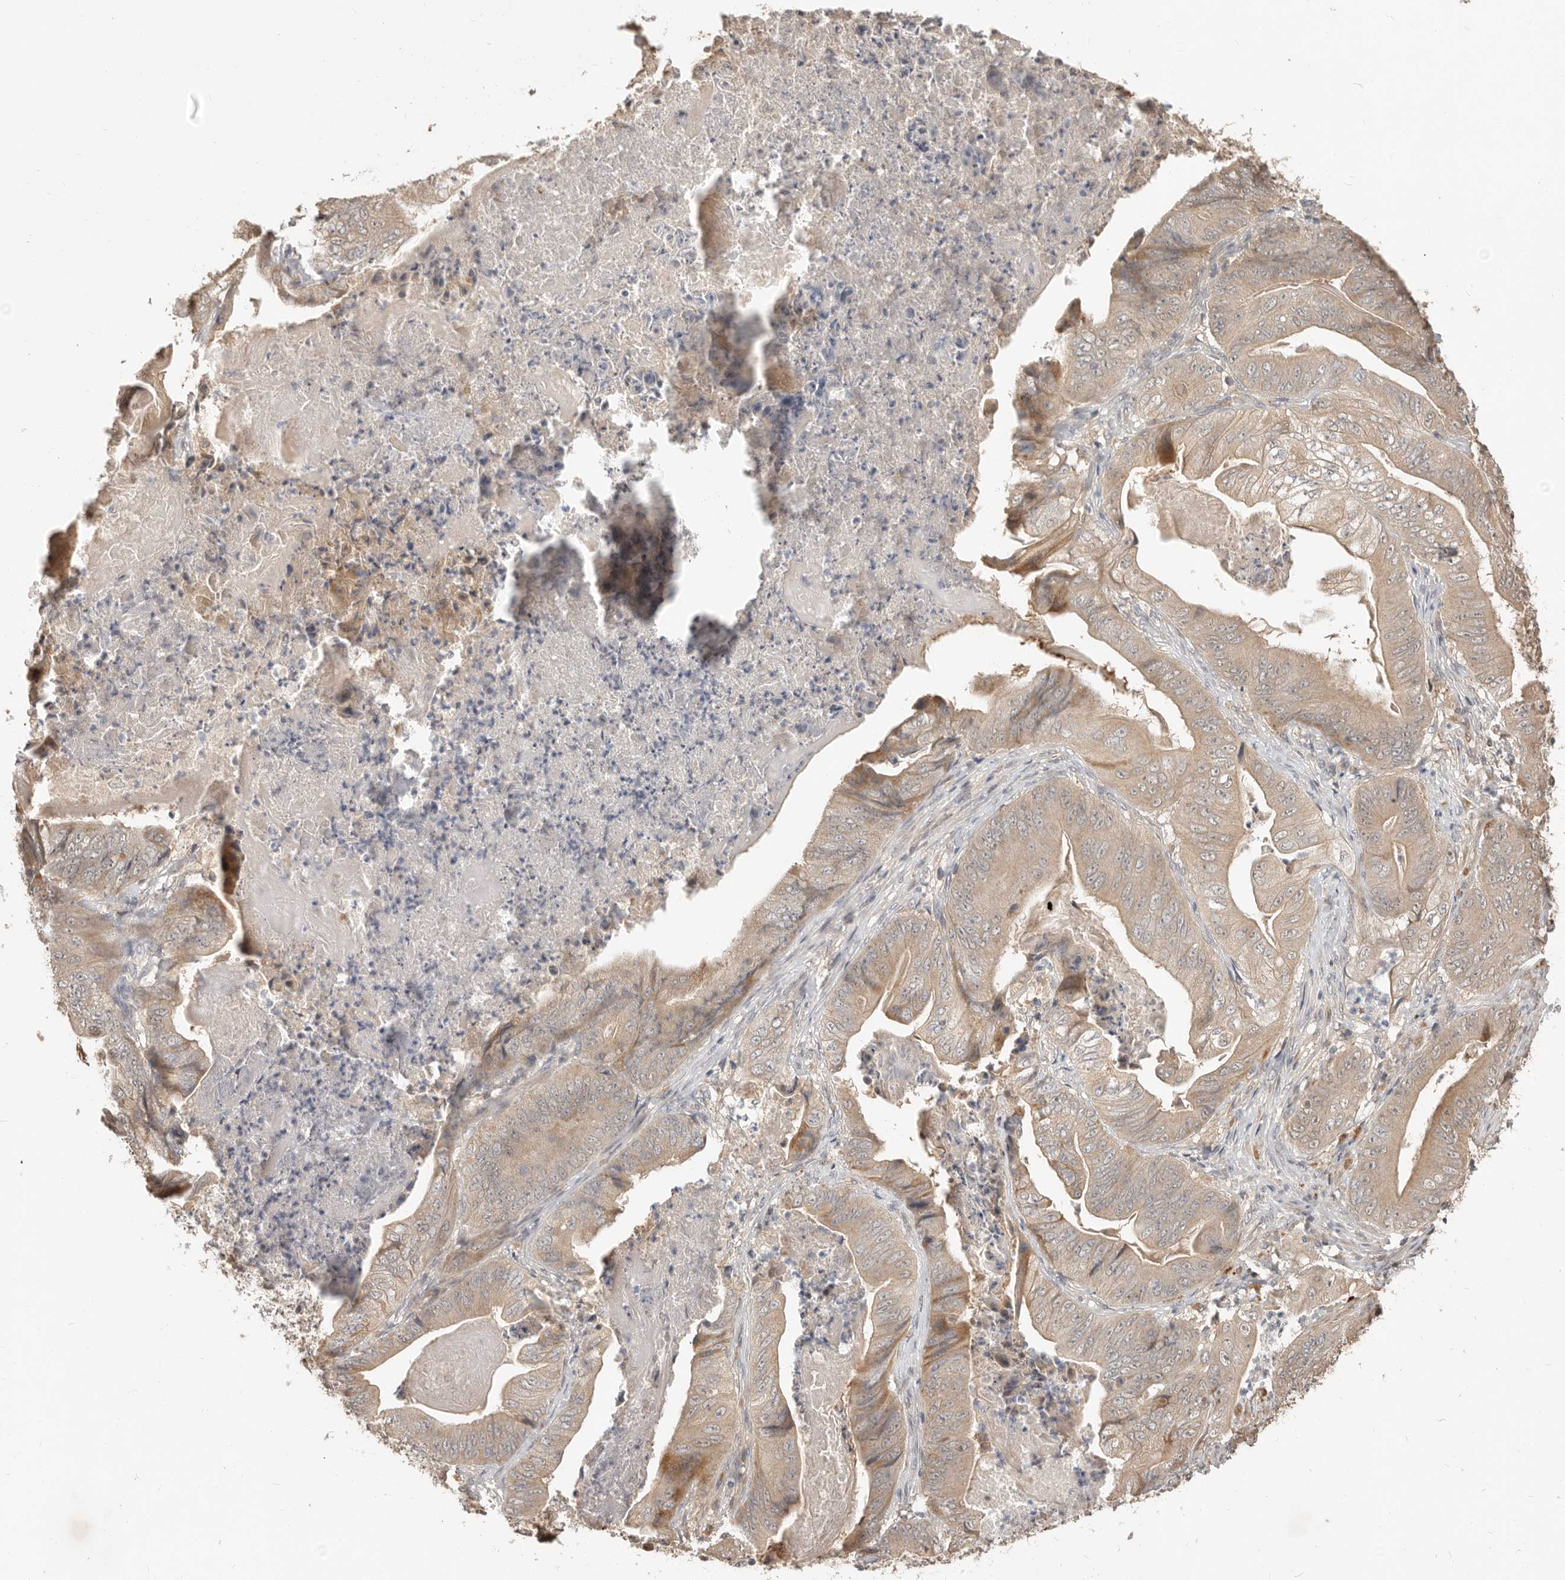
{"staining": {"intensity": "moderate", "quantity": ">75%", "location": "cytoplasmic/membranous"}, "tissue": "stomach cancer", "cell_type": "Tumor cells", "image_type": "cancer", "snomed": [{"axis": "morphology", "description": "Adenocarcinoma, NOS"}, {"axis": "topography", "description": "Stomach"}], "caption": "Protein staining of adenocarcinoma (stomach) tissue exhibits moderate cytoplasmic/membranous positivity in about >75% of tumor cells. The protein is shown in brown color, while the nuclei are stained blue.", "gene": "MTFR2", "patient": {"sex": "female", "age": 73}}